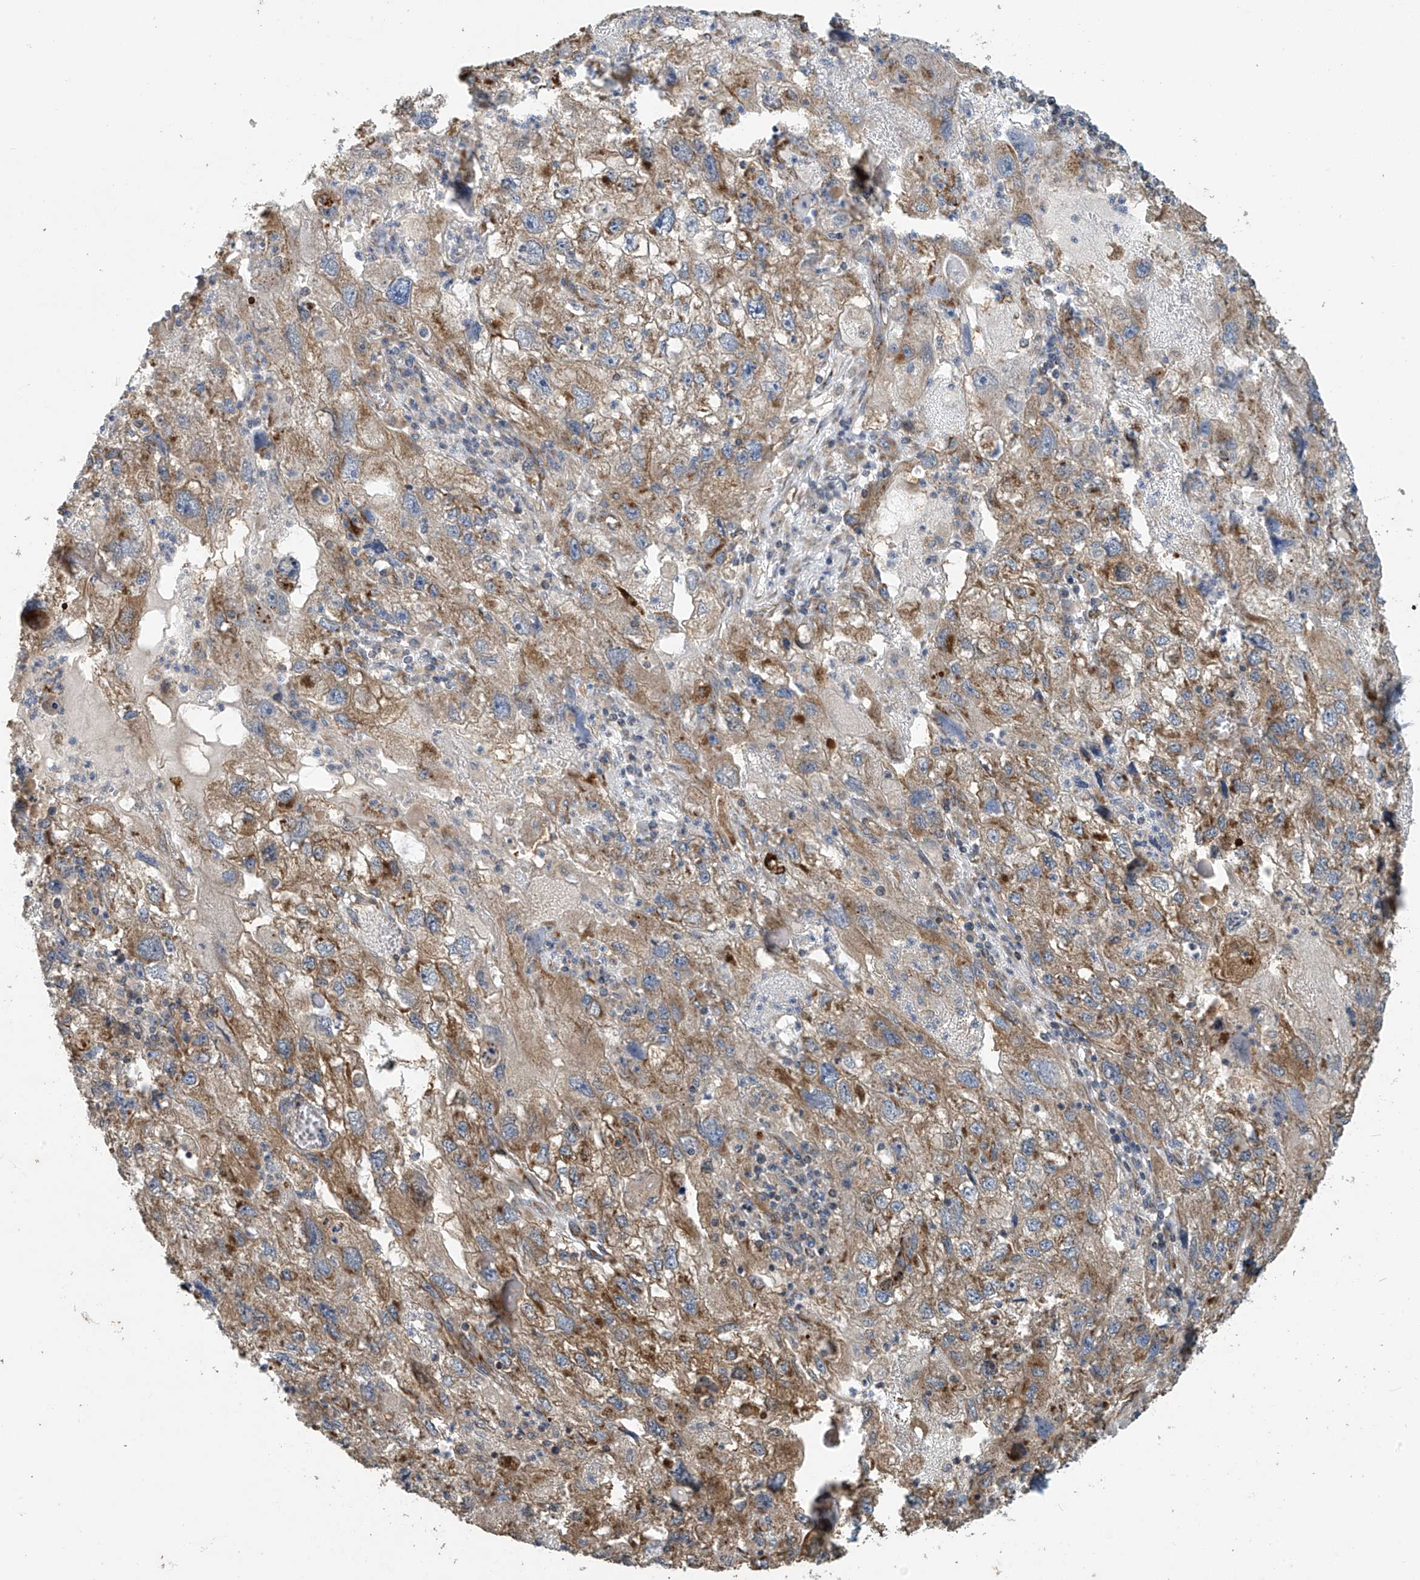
{"staining": {"intensity": "moderate", "quantity": "25%-75%", "location": "cytoplasmic/membranous"}, "tissue": "endometrial cancer", "cell_type": "Tumor cells", "image_type": "cancer", "snomed": [{"axis": "morphology", "description": "Adenocarcinoma, NOS"}, {"axis": "topography", "description": "Endometrium"}], "caption": "Protein expression analysis of endometrial cancer reveals moderate cytoplasmic/membranous positivity in approximately 25%-75% of tumor cells. The staining was performed using DAB to visualize the protein expression in brown, while the nuclei were stained in blue with hematoxylin (Magnification: 20x).", "gene": "METTL6", "patient": {"sex": "female", "age": 49}}